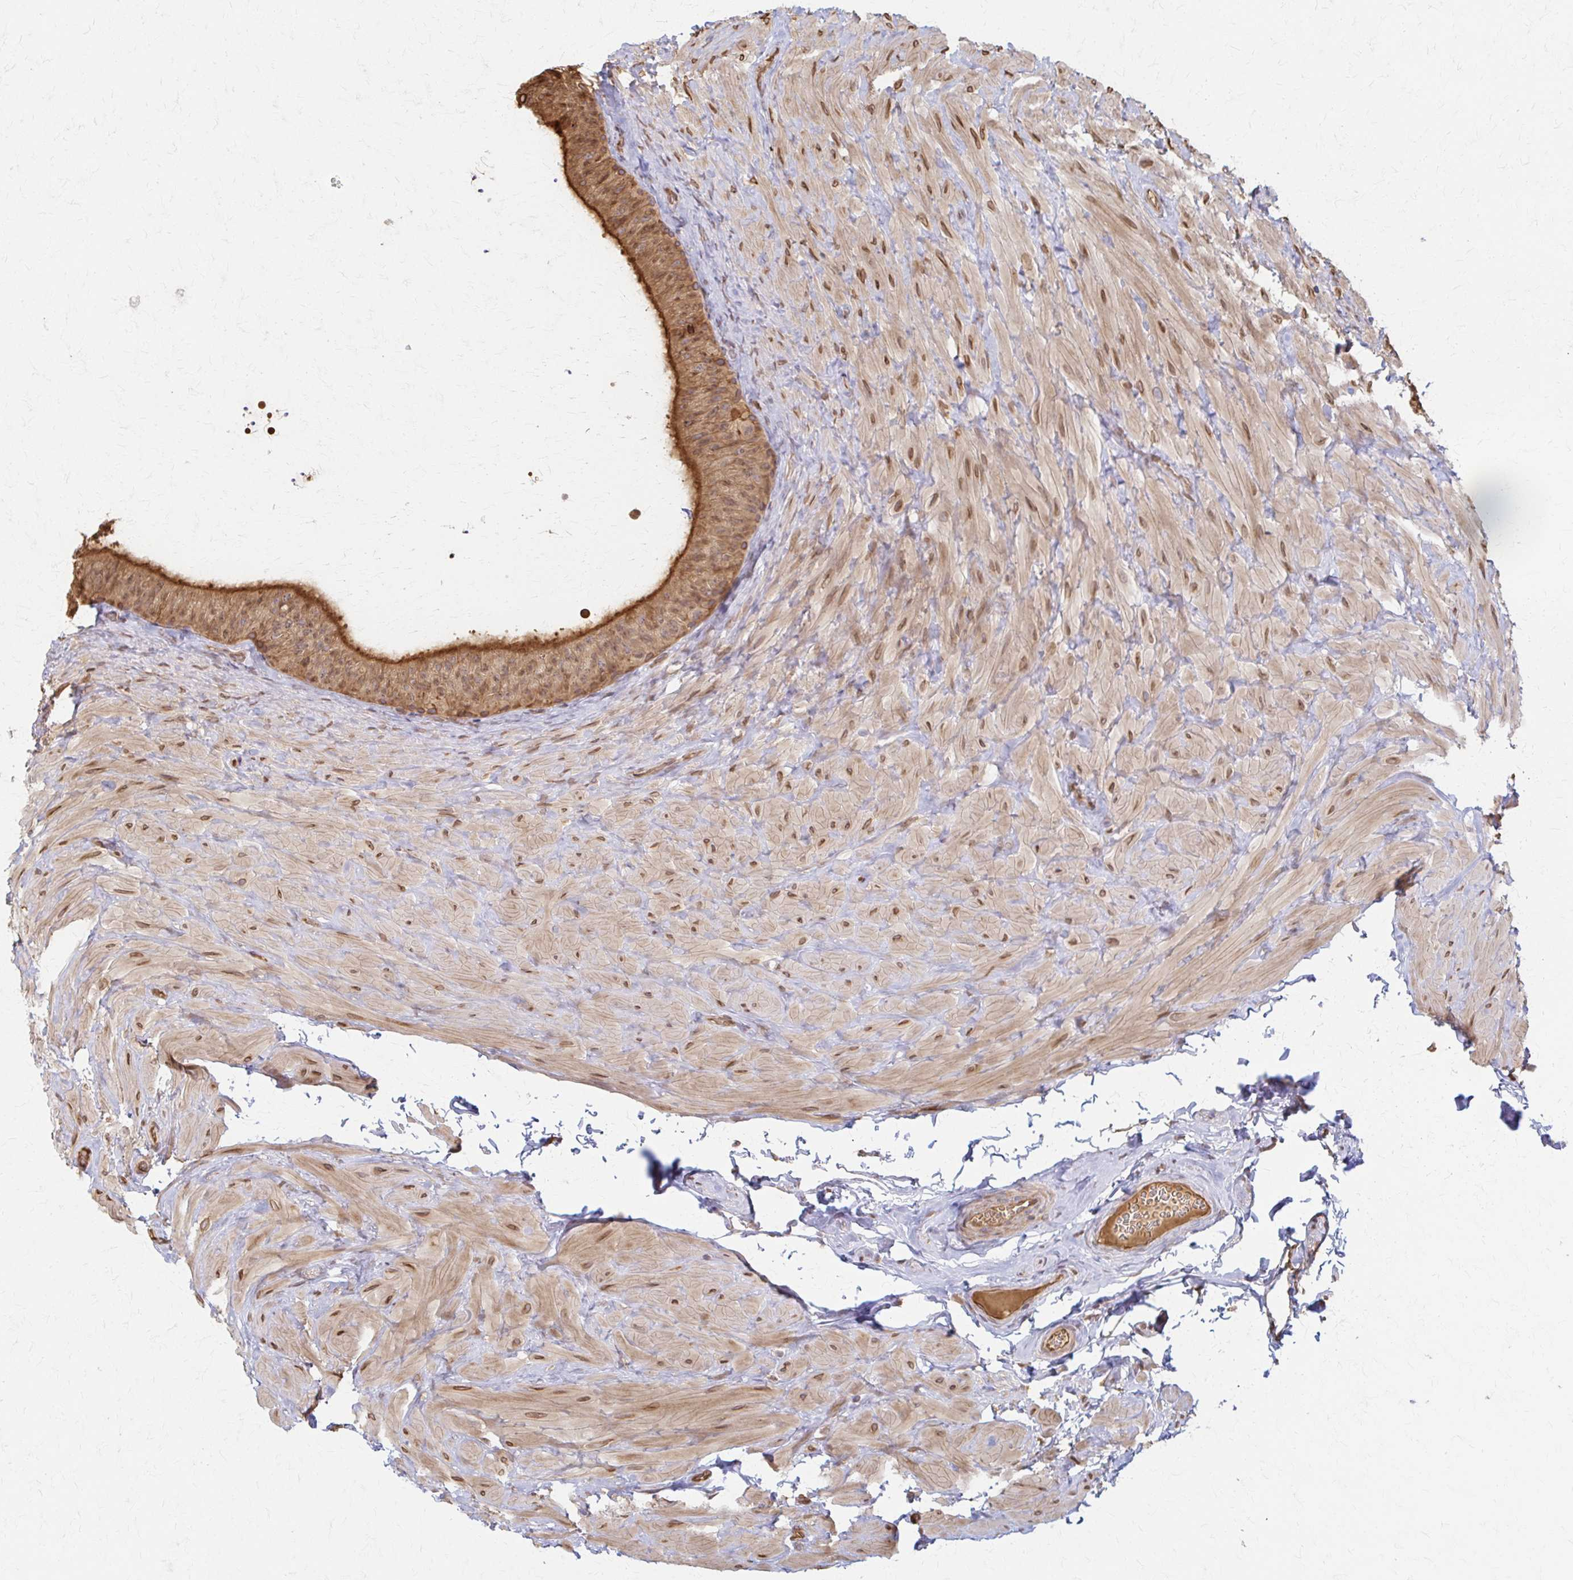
{"staining": {"intensity": "strong", "quantity": ">75%", "location": "cytoplasmic/membranous"}, "tissue": "epididymis", "cell_type": "Glandular cells", "image_type": "normal", "snomed": [{"axis": "morphology", "description": "Normal tissue, NOS"}, {"axis": "topography", "description": "Epididymis, spermatic cord, NOS"}, {"axis": "topography", "description": "Epididymis"}], "caption": "Strong cytoplasmic/membranous positivity is seen in approximately >75% of glandular cells in benign epididymis.", "gene": "ARHGAP35", "patient": {"sex": "male", "age": 31}}